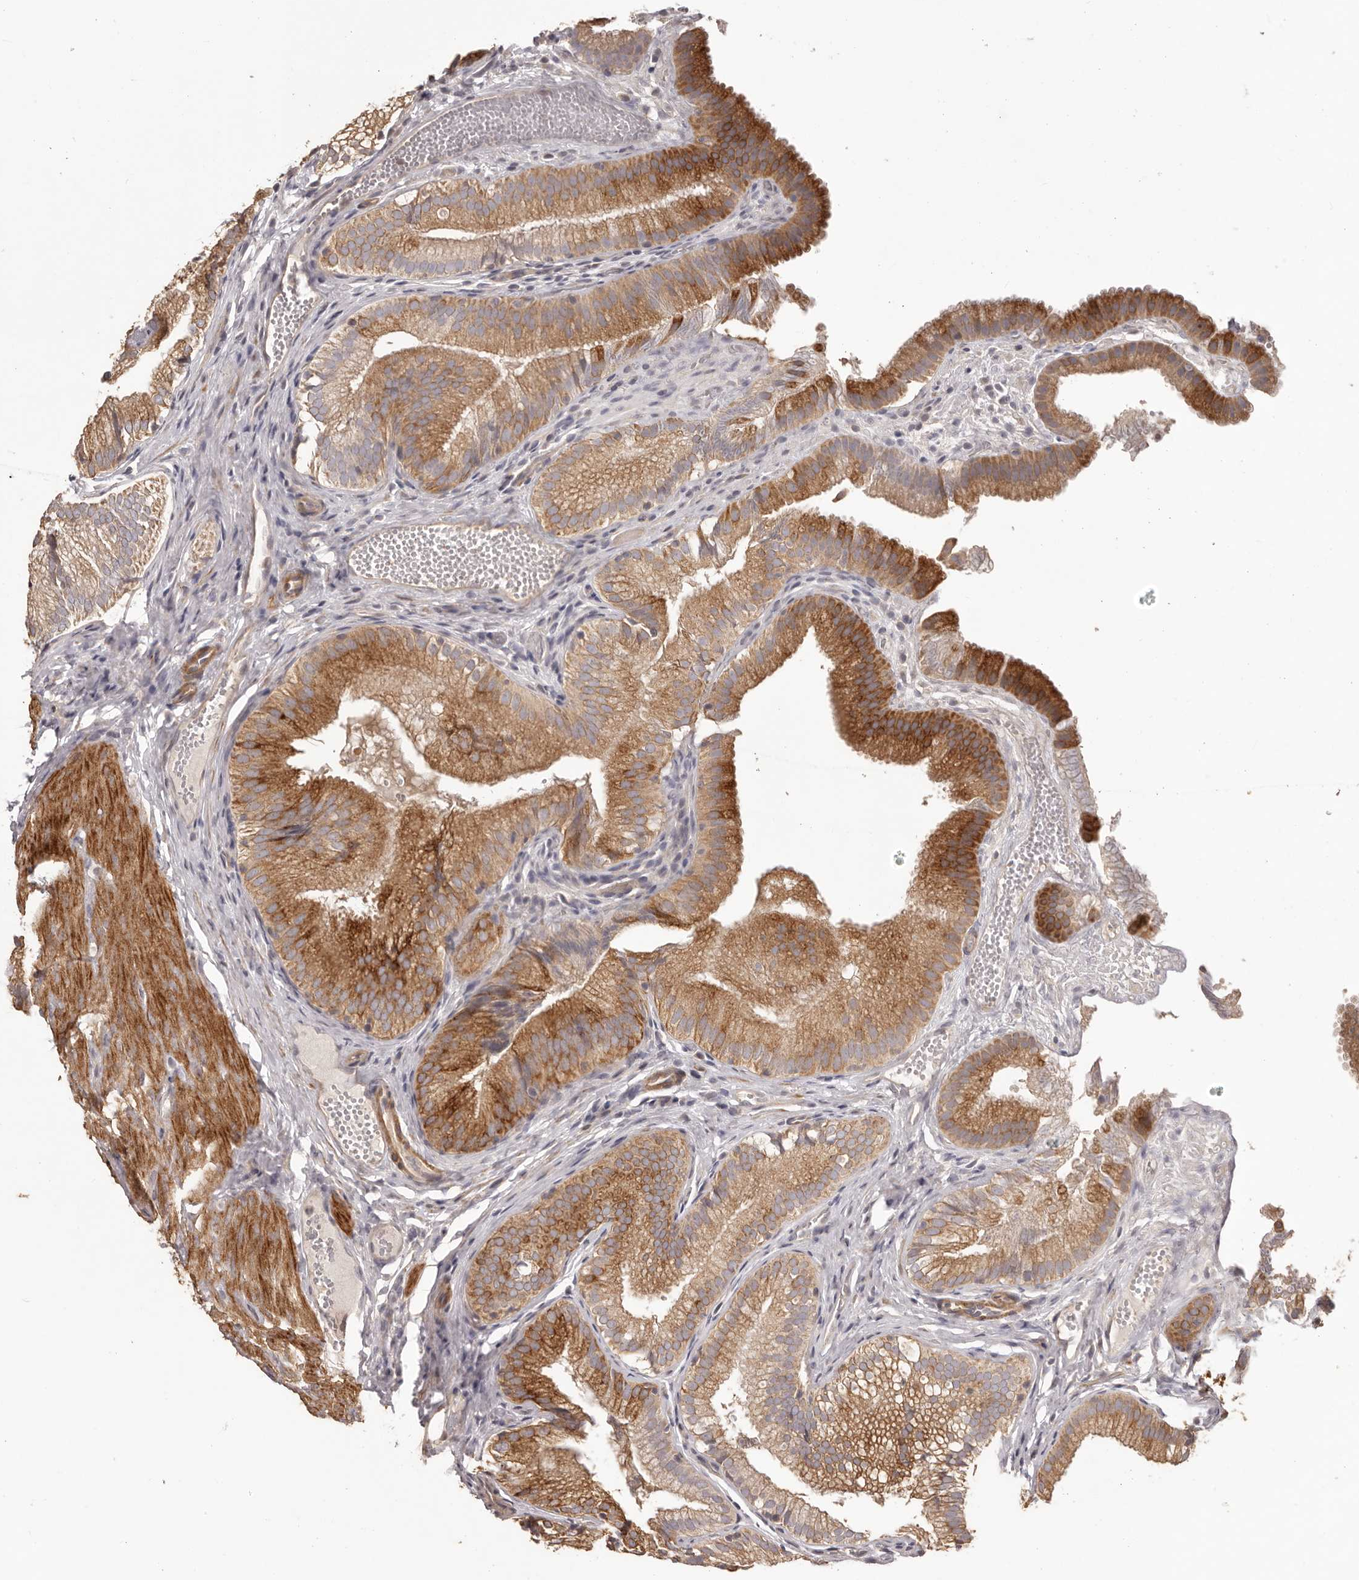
{"staining": {"intensity": "strong", "quantity": ">75%", "location": "cytoplasmic/membranous"}, "tissue": "gallbladder", "cell_type": "Glandular cells", "image_type": "normal", "snomed": [{"axis": "morphology", "description": "Normal tissue, NOS"}, {"axis": "topography", "description": "Gallbladder"}], "caption": "Gallbladder stained with DAB (3,3'-diaminobenzidine) IHC reveals high levels of strong cytoplasmic/membranous staining in approximately >75% of glandular cells. Immunohistochemistry stains the protein in brown and the nuclei are stained blue.", "gene": "HRH1", "patient": {"sex": "female", "age": 30}}